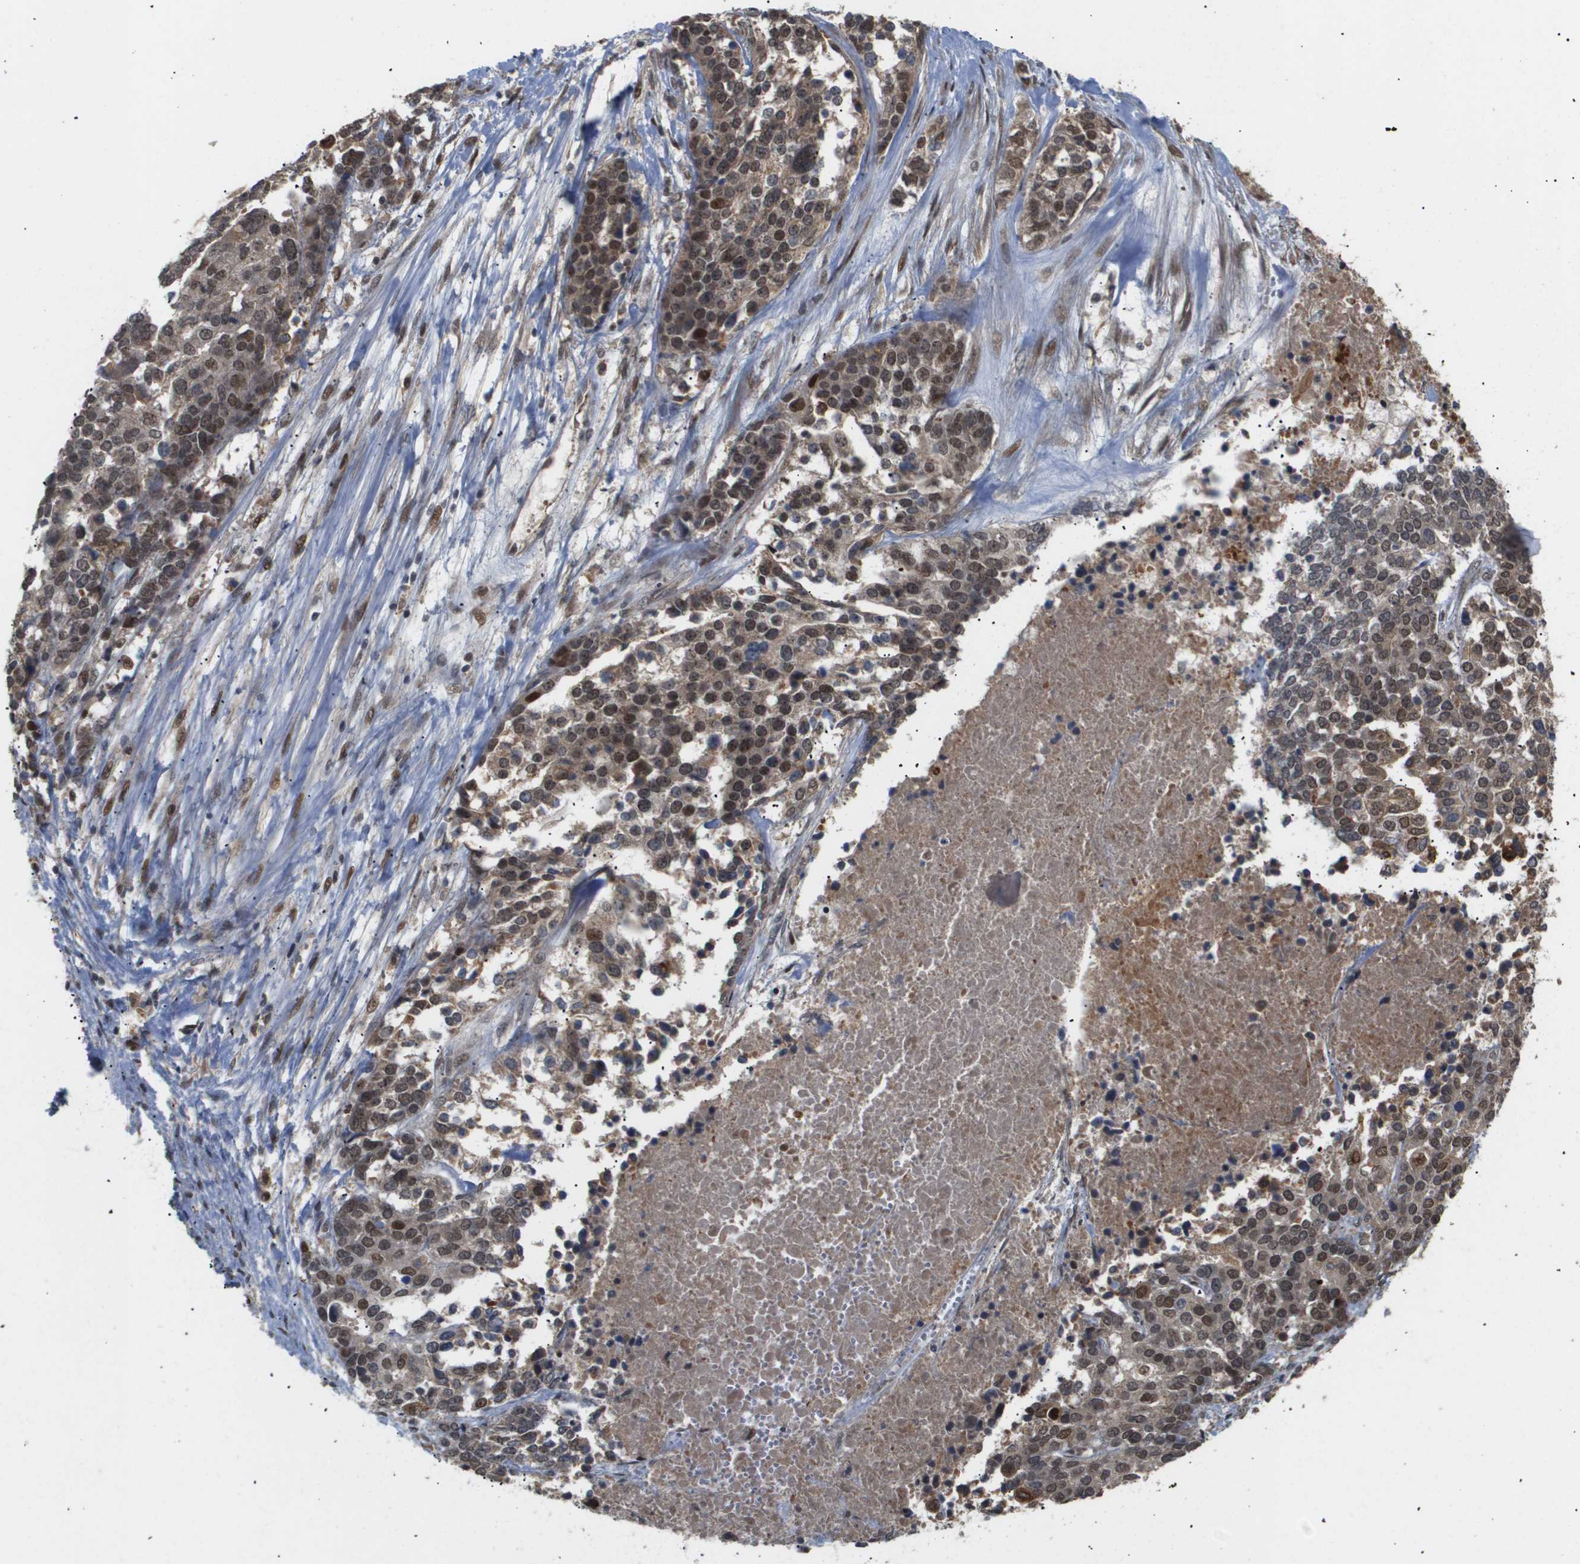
{"staining": {"intensity": "moderate", "quantity": ">75%", "location": "cytoplasmic/membranous,nuclear"}, "tissue": "ovarian cancer", "cell_type": "Tumor cells", "image_type": "cancer", "snomed": [{"axis": "morphology", "description": "Cystadenocarcinoma, serous, NOS"}, {"axis": "topography", "description": "Ovary"}], "caption": "The immunohistochemical stain highlights moderate cytoplasmic/membranous and nuclear expression in tumor cells of serous cystadenocarcinoma (ovarian) tissue.", "gene": "PDGFB", "patient": {"sex": "female", "age": 44}}